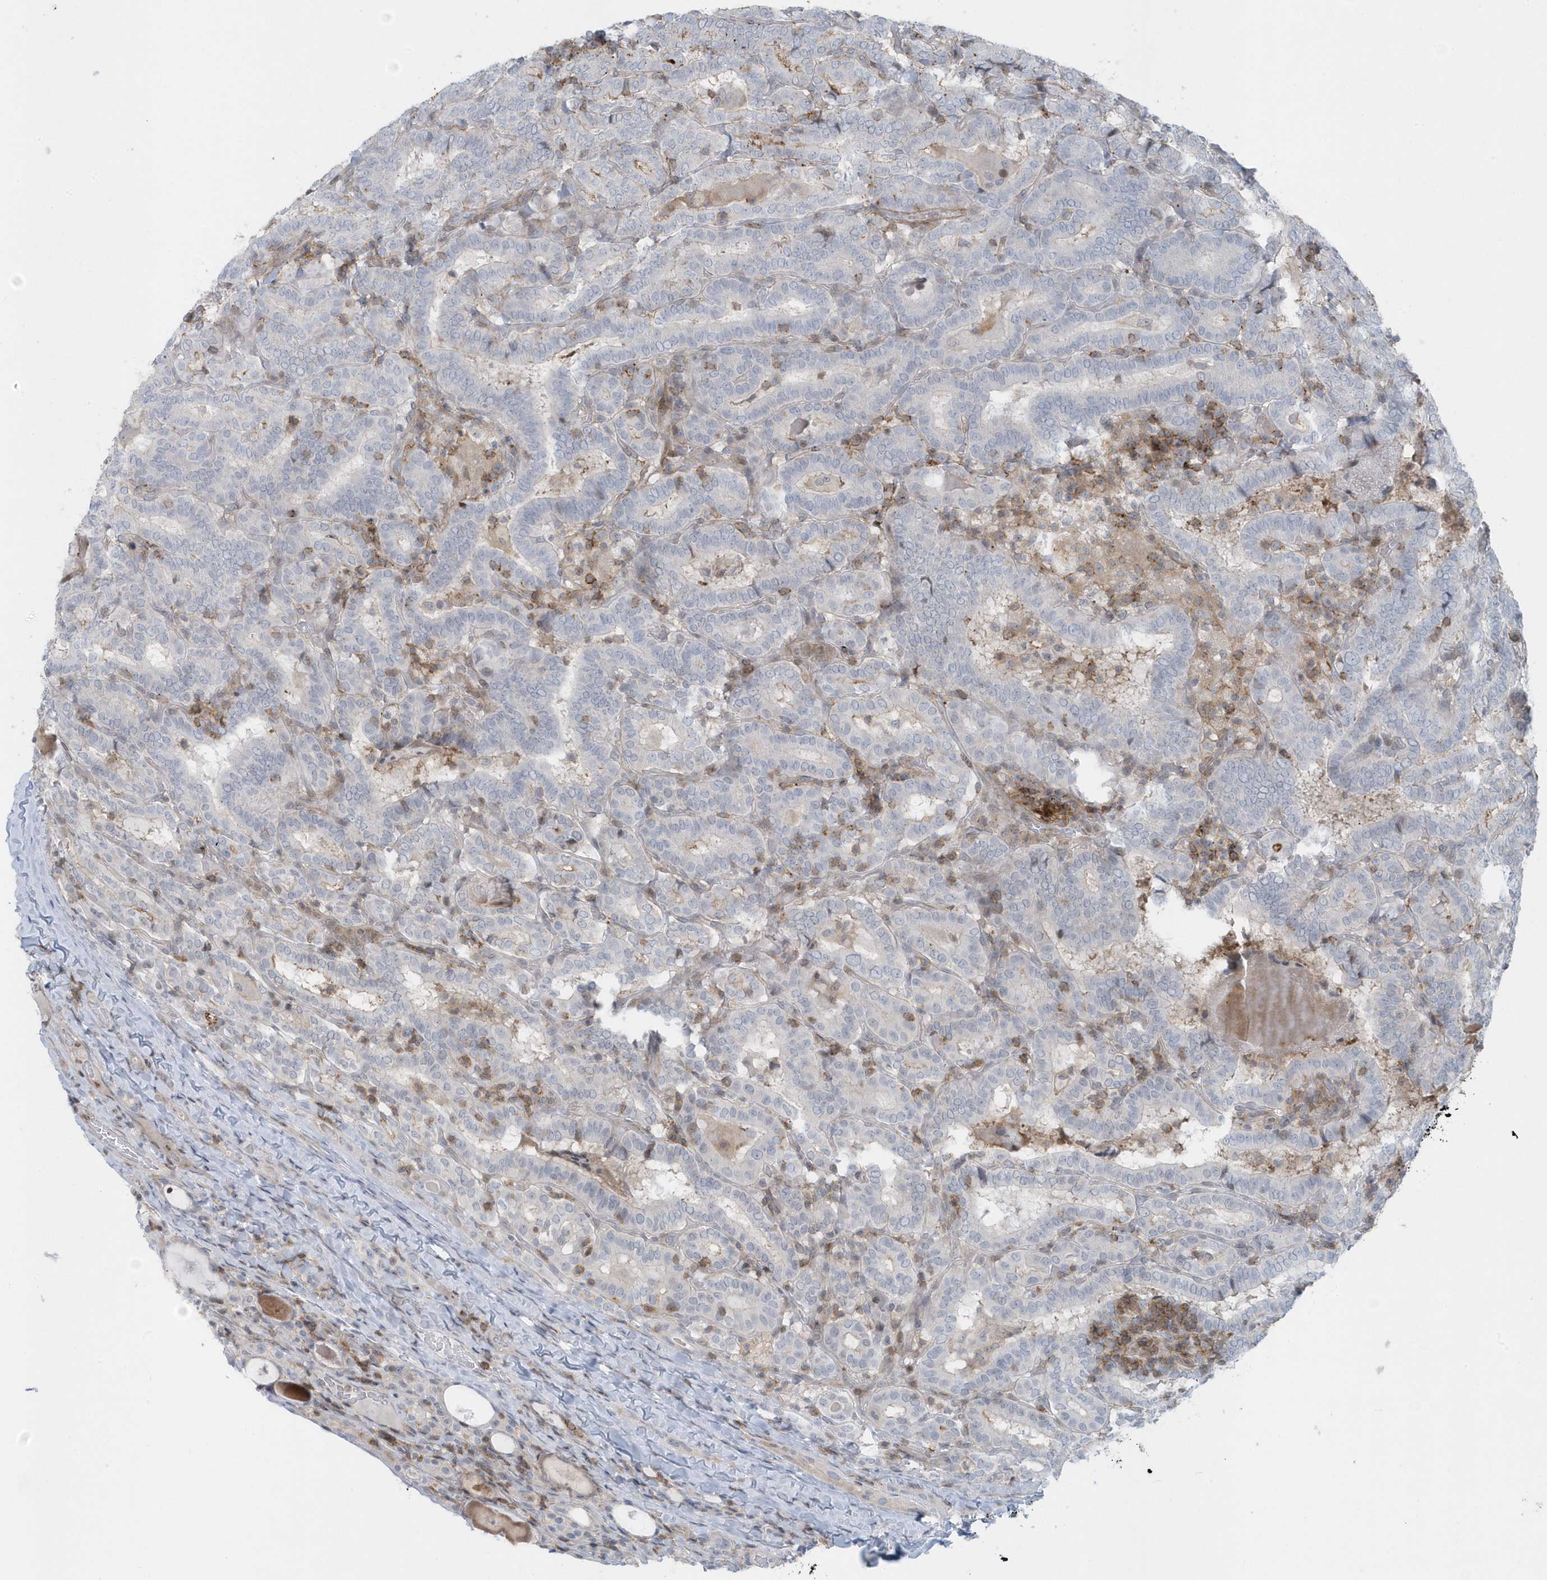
{"staining": {"intensity": "negative", "quantity": "none", "location": "none"}, "tissue": "thyroid cancer", "cell_type": "Tumor cells", "image_type": "cancer", "snomed": [{"axis": "morphology", "description": "Papillary adenocarcinoma, NOS"}, {"axis": "topography", "description": "Thyroid gland"}], "caption": "DAB immunohistochemical staining of thyroid papillary adenocarcinoma exhibits no significant staining in tumor cells. (Brightfield microscopy of DAB (3,3'-diaminobenzidine) immunohistochemistry at high magnification).", "gene": "CACNB2", "patient": {"sex": "female", "age": 72}}